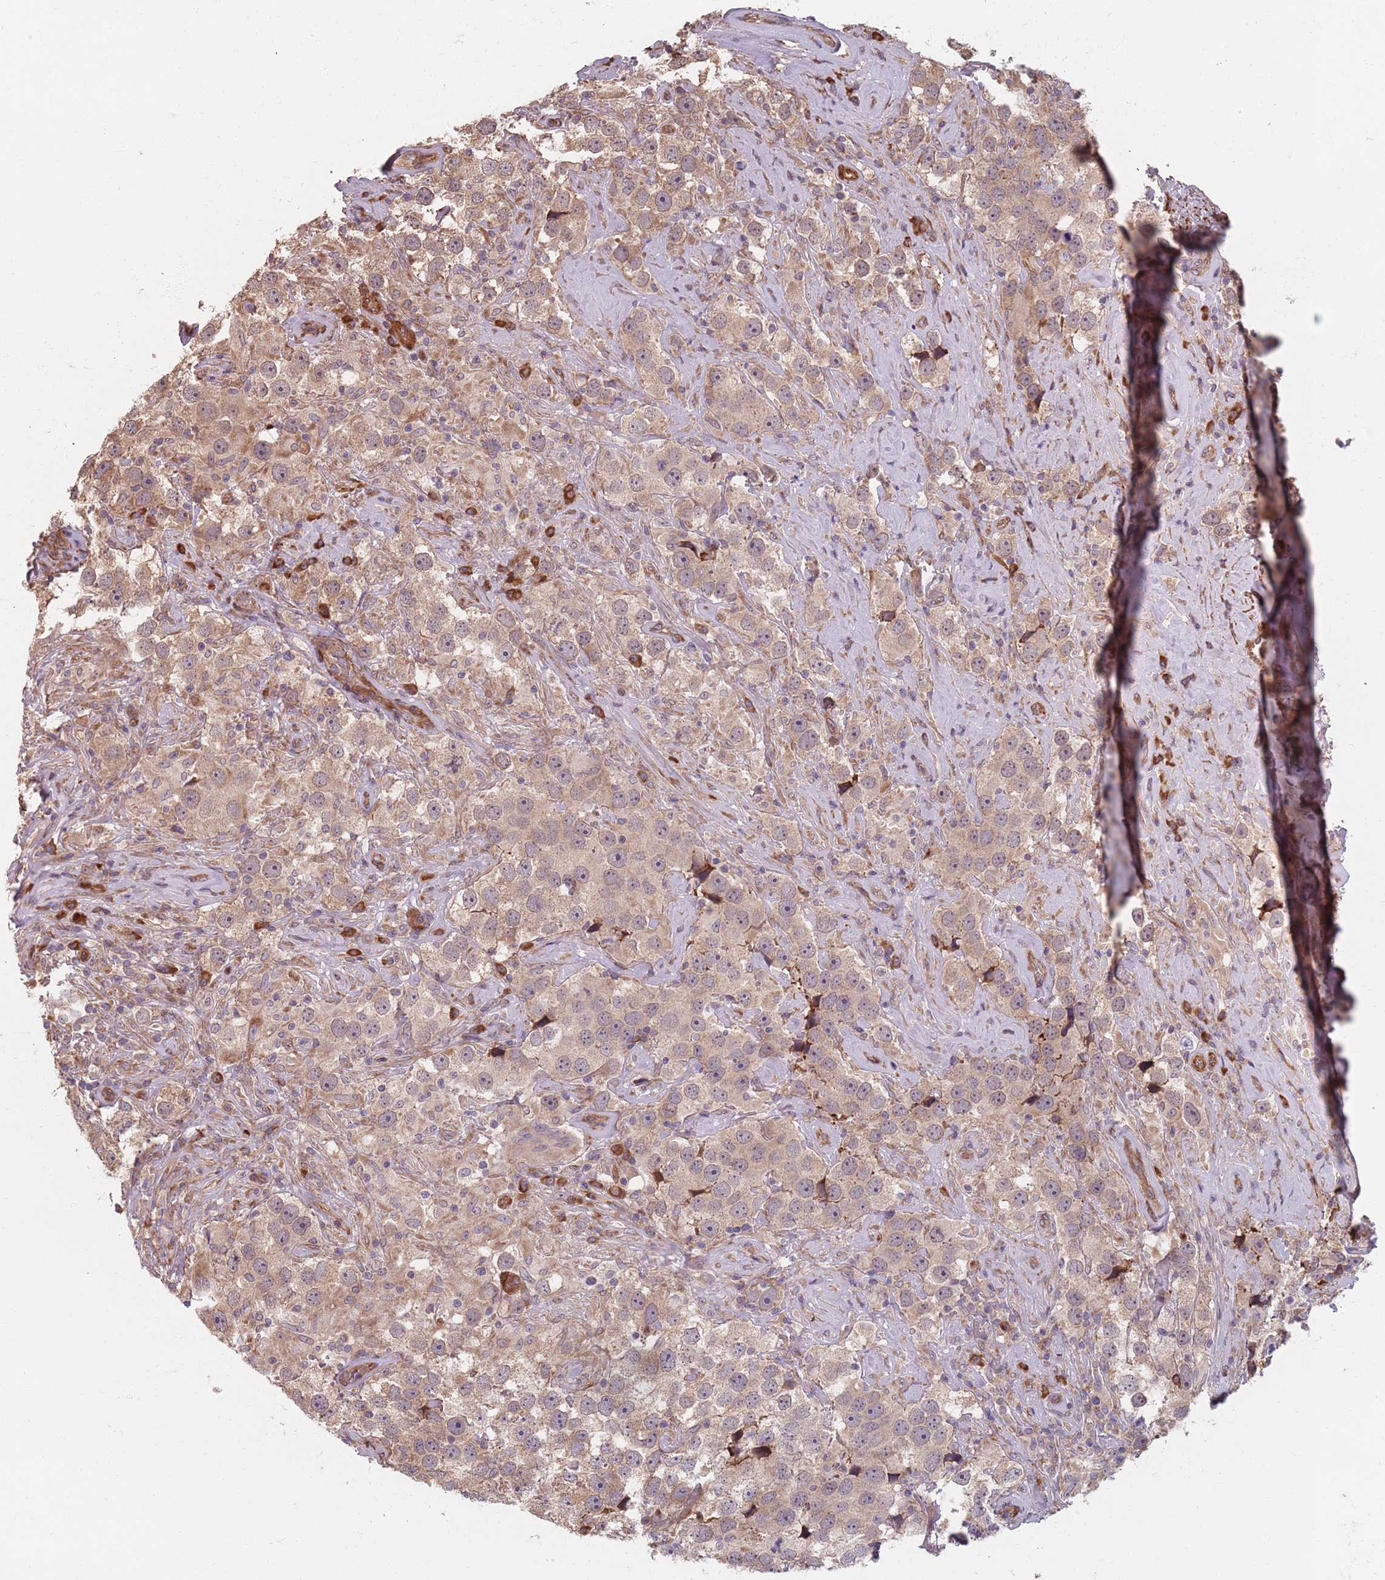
{"staining": {"intensity": "weak", "quantity": ">75%", "location": "cytoplasmic/membranous"}, "tissue": "testis cancer", "cell_type": "Tumor cells", "image_type": "cancer", "snomed": [{"axis": "morphology", "description": "Seminoma, NOS"}, {"axis": "topography", "description": "Testis"}], "caption": "The photomicrograph reveals a brown stain indicating the presence of a protein in the cytoplasmic/membranous of tumor cells in testis cancer.", "gene": "NOTCH3", "patient": {"sex": "male", "age": 49}}